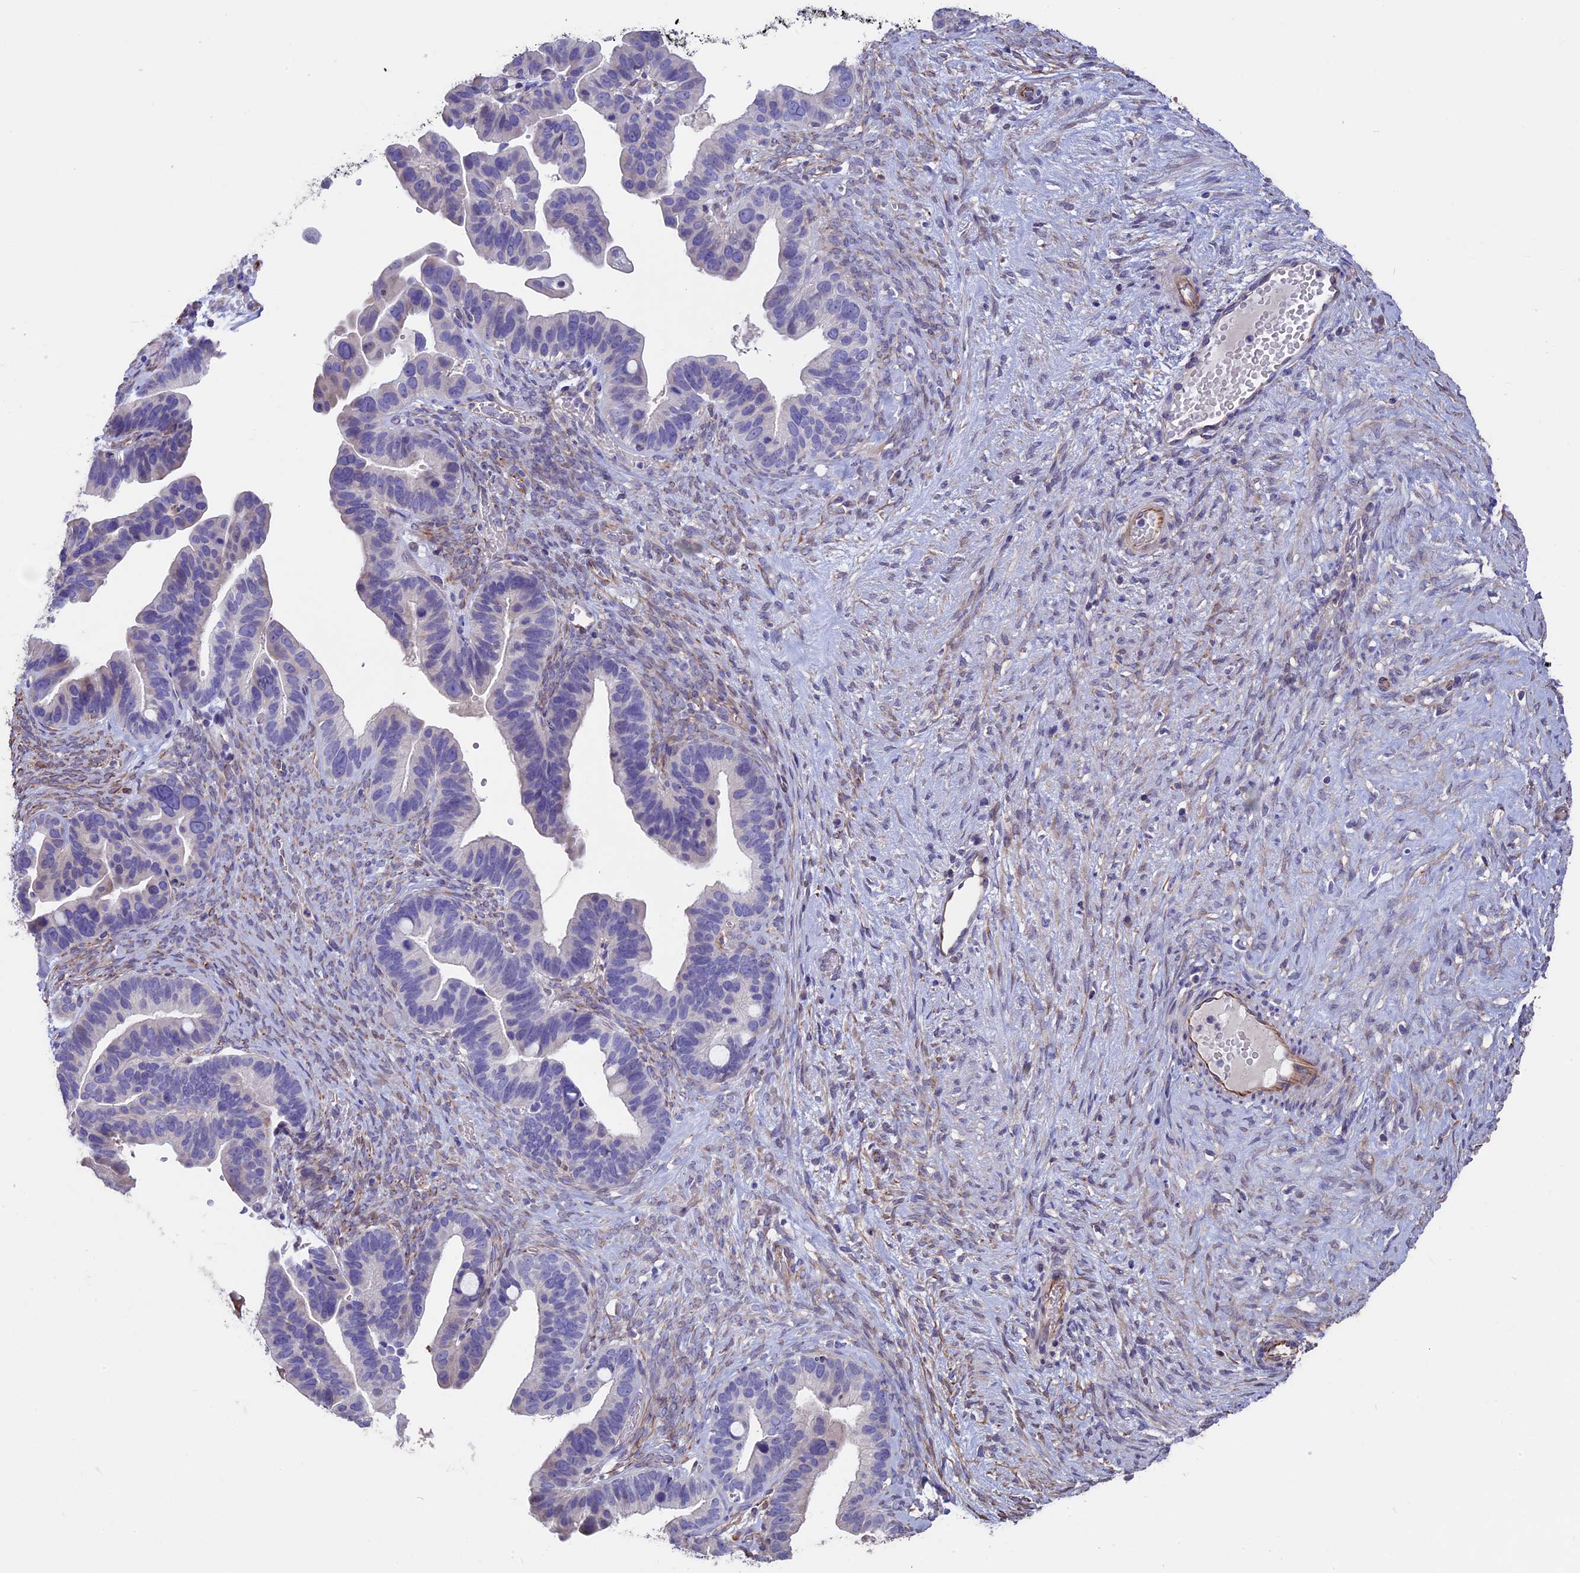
{"staining": {"intensity": "negative", "quantity": "none", "location": "none"}, "tissue": "ovarian cancer", "cell_type": "Tumor cells", "image_type": "cancer", "snomed": [{"axis": "morphology", "description": "Cystadenocarcinoma, serous, NOS"}, {"axis": "topography", "description": "Ovary"}], "caption": "A histopathology image of serous cystadenocarcinoma (ovarian) stained for a protein displays no brown staining in tumor cells. The staining was performed using DAB (3,3'-diaminobenzidine) to visualize the protein expression in brown, while the nuclei were stained in blue with hematoxylin (Magnification: 20x).", "gene": "SEH1L", "patient": {"sex": "female", "age": 56}}